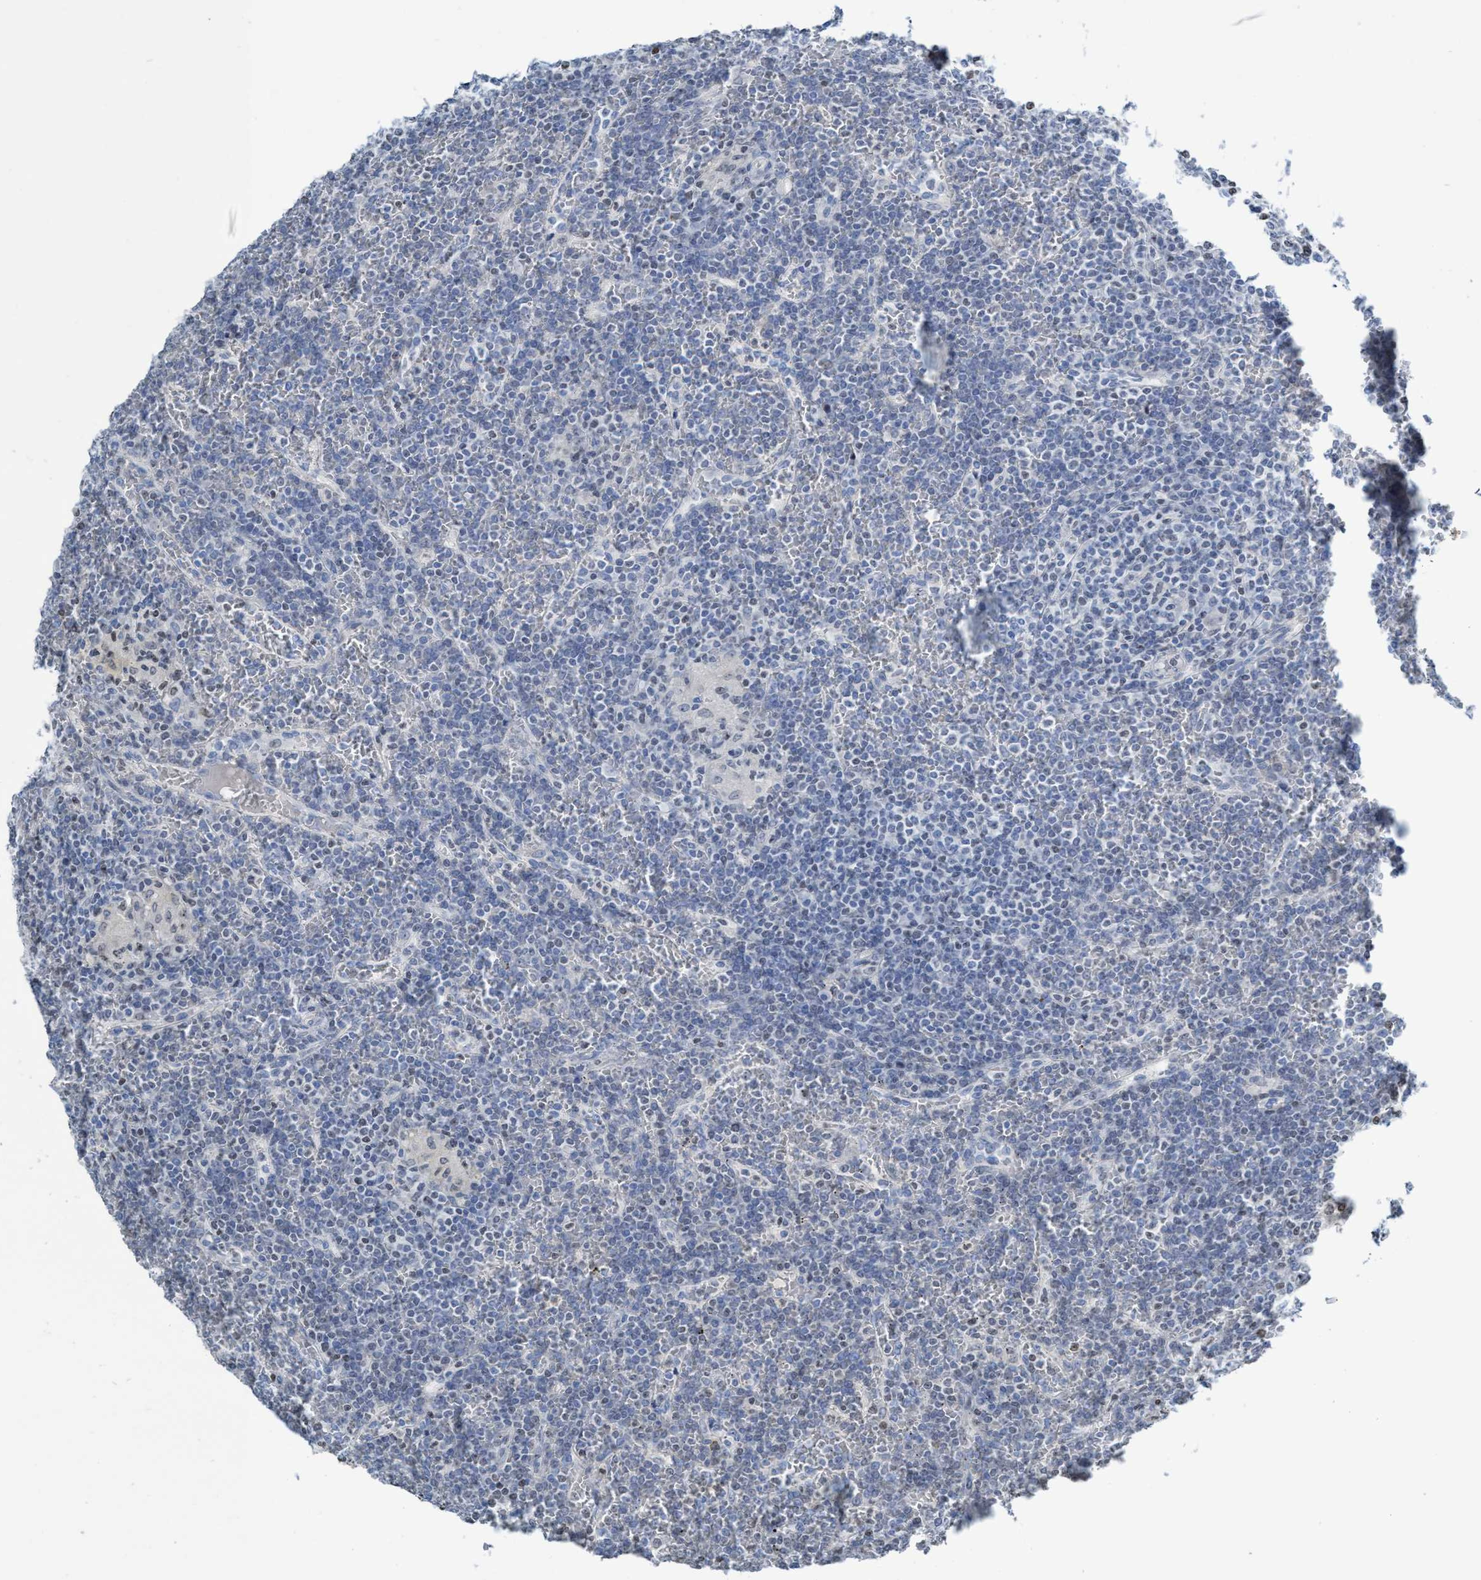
{"staining": {"intensity": "weak", "quantity": "<25%", "location": "nuclear"}, "tissue": "lymphoma", "cell_type": "Tumor cells", "image_type": "cancer", "snomed": [{"axis": "morphology", "description": "Malignant lymphoma, non-Hodgkin's type, Low grade"}, {"axis": "topography", "description": "Spleen"}], "caption": "This is an immunohistochemistry image of human lymphoma. There is no staining in tumor cells.", "gene": "CBX2", "patient": {"sex": "female", "age": 19}}